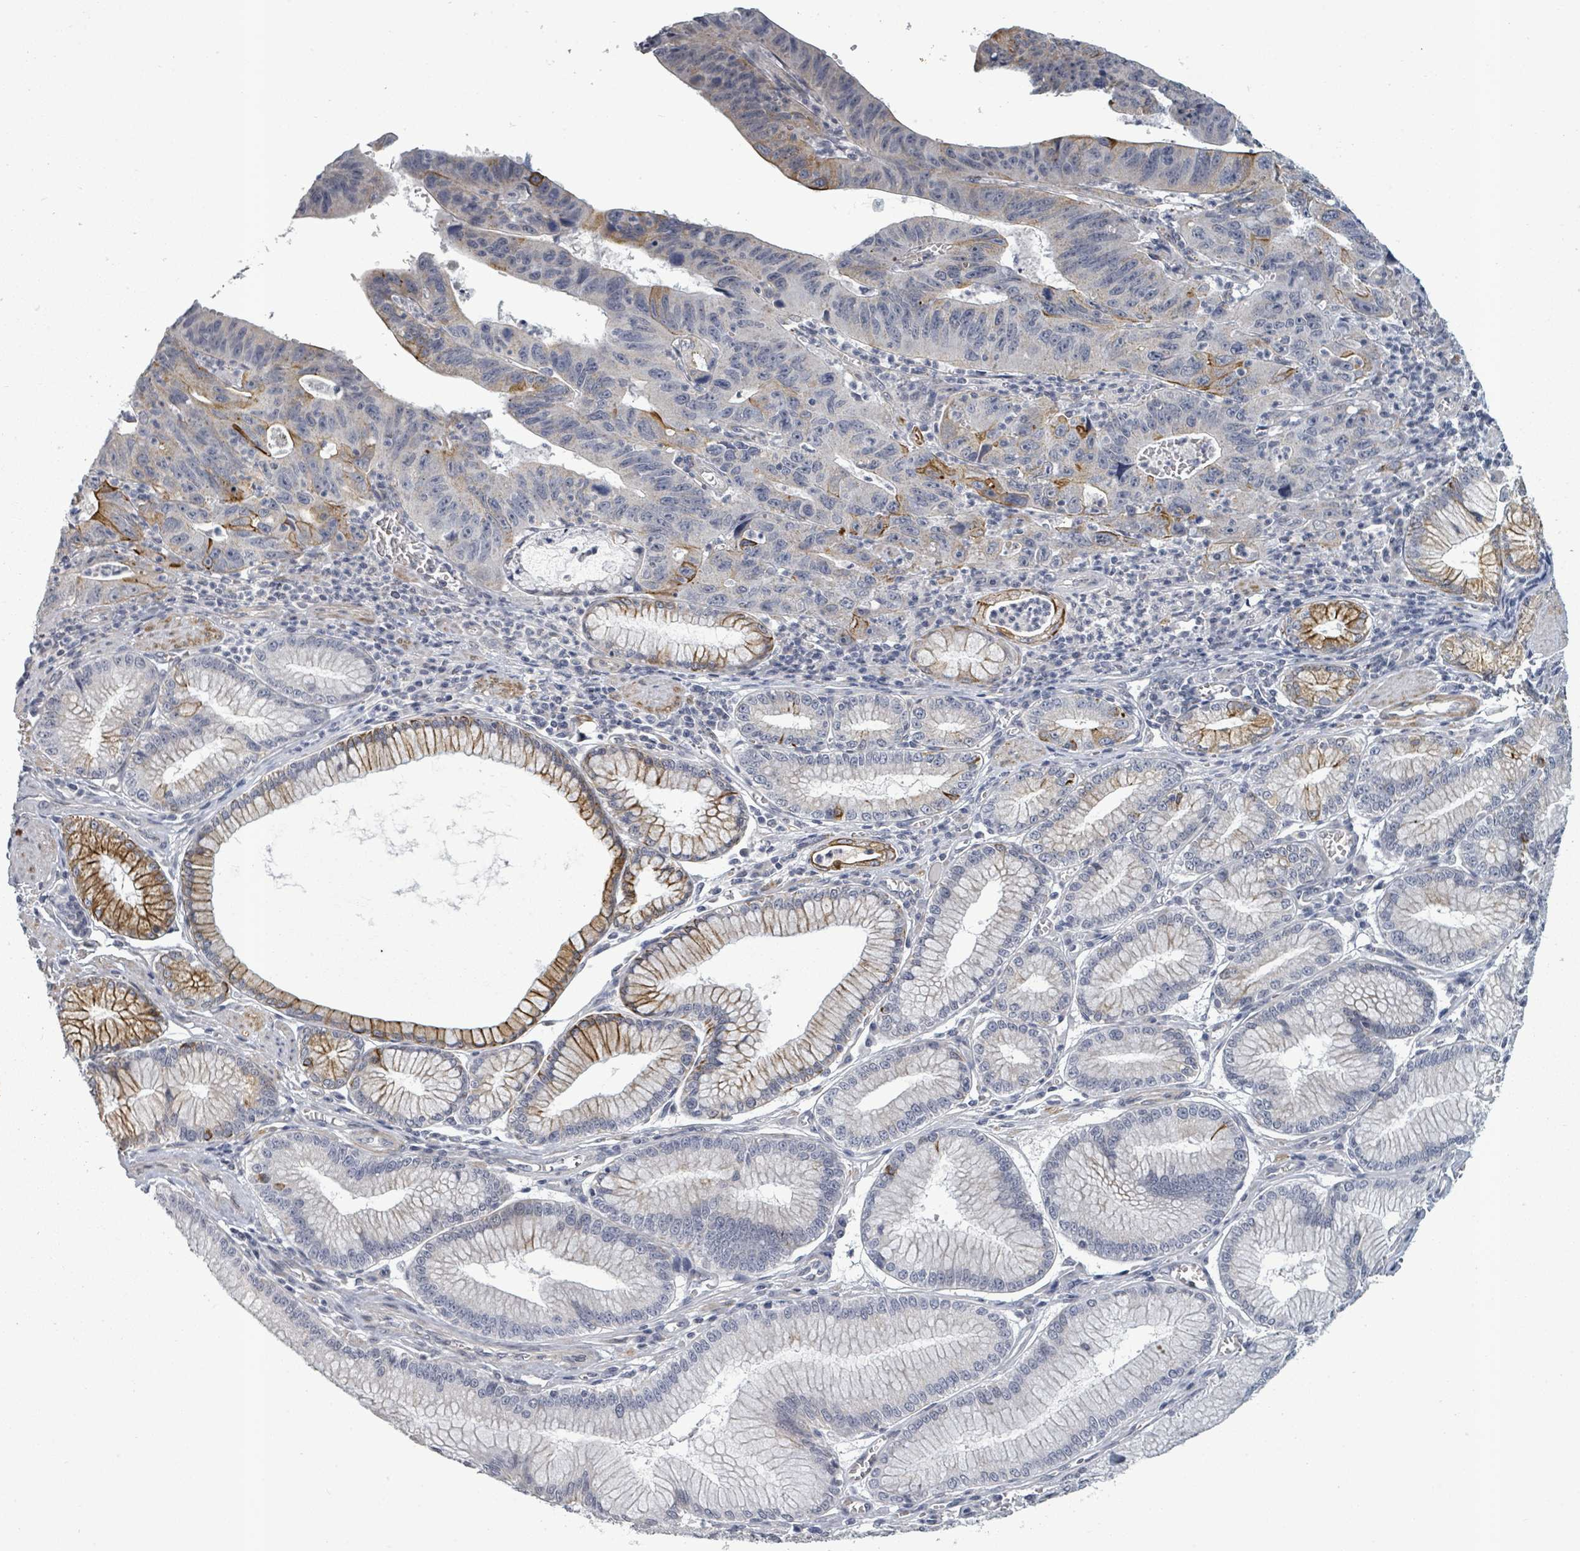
{"staining": {"intensity": "moderate", "quantity": "<25%", "location": "cytoplasmic/membranous"}, "tissue": "stomach cancer", "cell_type": "Tumor cells", "image_type": "cancer", "snomed": [{"axis": "morphology", "description": "Adenocarcinoma, NOS"}, {"axis": "topography", "description": "Stomach"}], "caption": "Immunohistochemical staining of human stomach cancer (adenocarcinoma) displays low levels of moderate cytoplasmic/membranous protein positivity in approximately <25% of tumor cells. Nuclei are stained in blue.", "gene": "PTPN20", "patient": {"sex": "male", "age": 59}}